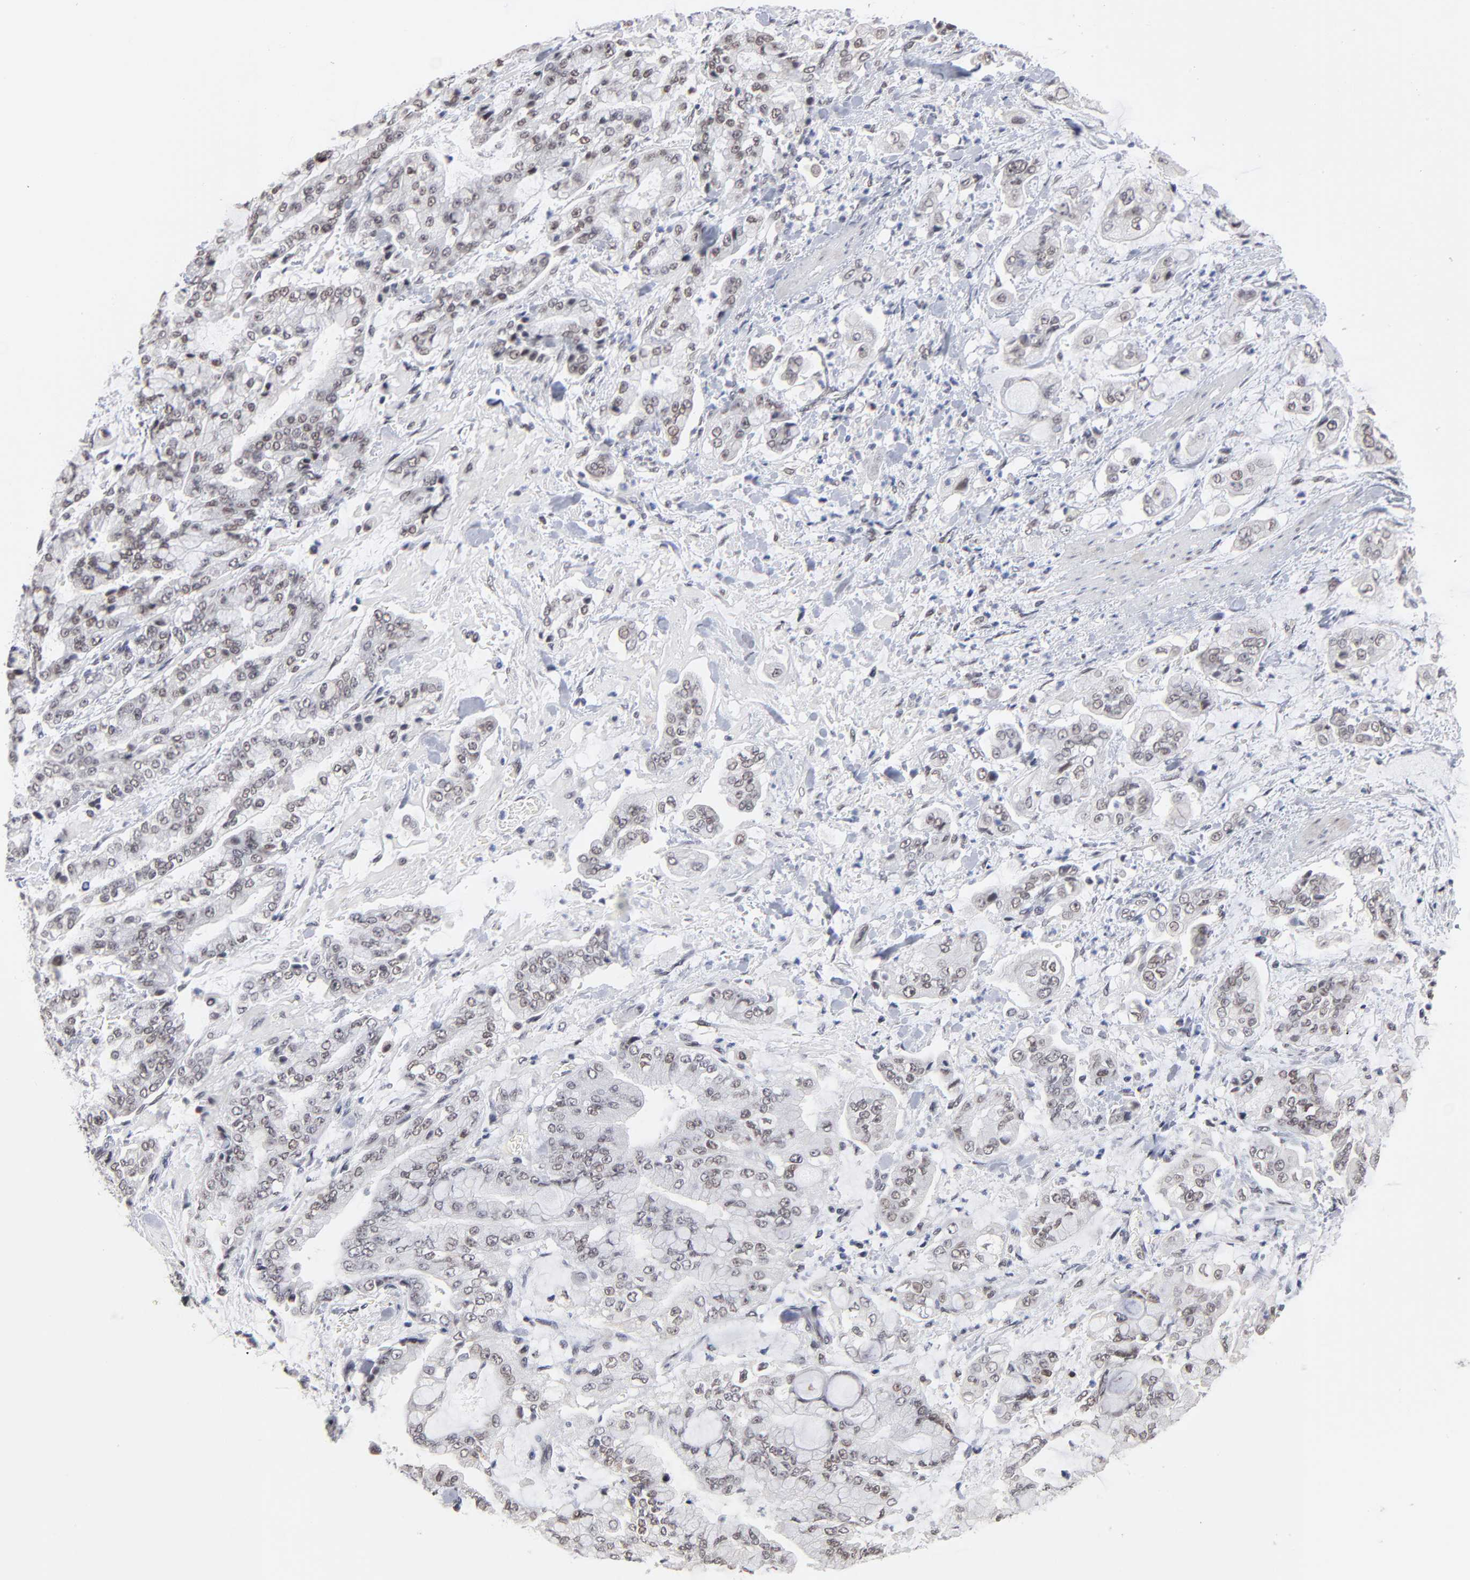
{"staining": {"intensity": "weak", "quantity": "25%-75%", "location": "nuclear"}, "tissue": "stomach cancer", "cell_type": "Tumor cells", "image_type": "cancer", "snomed": [{"axis": "morphology", "description": "Normal tissue, NOS"}, {"axis": "morphology", "description": "Adenocarcinoma, NOS"}, {"axis": "topography", "description": "Stomach, upper"}, {"axis": "topography", "description": "Stomach"}], "caption": "This is an image of IHC staining of stomach cancer (adenocarcinoma), which shows weak positivity in the nuclear of tumor cells.", "gene": "MBIP", "patient": {"sex": "male", "age": 76}}